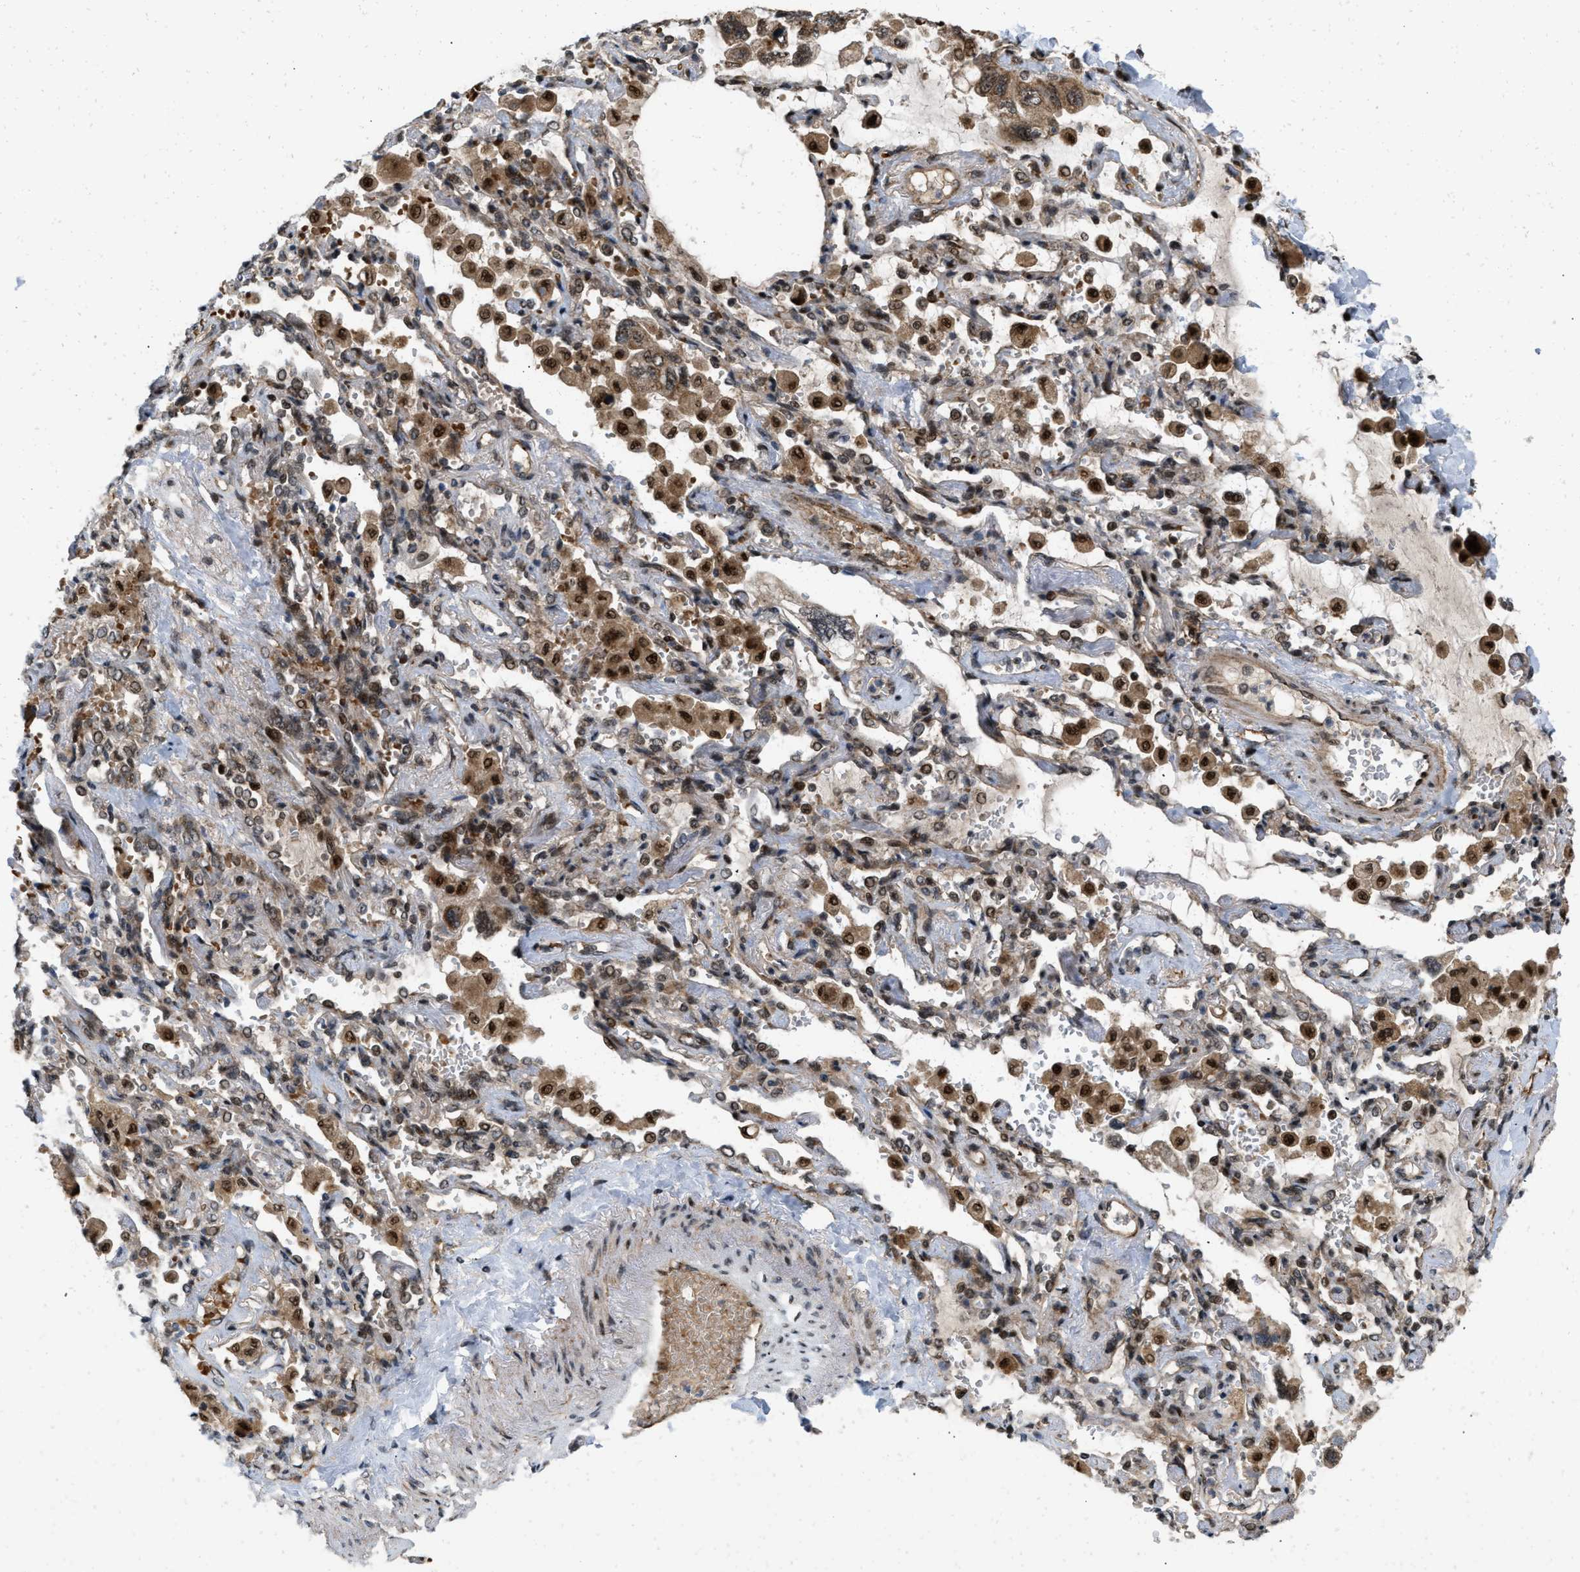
{"staining": {"intensity": "moderate", "quantity": ">75%", "location": "cytoplasmic/membranous,nuclear"}, "tissue": "lung cancer", "cell_type": "Tumor cells", "image_type": "cancer", "snomed": [{"axis": "morphology", "description": "Squamous cell carcinoma, NOS"}, {"axis": "topography", "description": "Lung"}], "caption": "A micrograph of lung cancer stained for a protein demonstrates moderate cytoplasmic/membranous and nuclear brown staining in tumor cells. (Stains: DAB in brown, nuclei in blue, Microscopy: brightfield microscopy at high magnification).", "gene": "ANKRD11", "patient": {"sex": "female", "age": 73}}